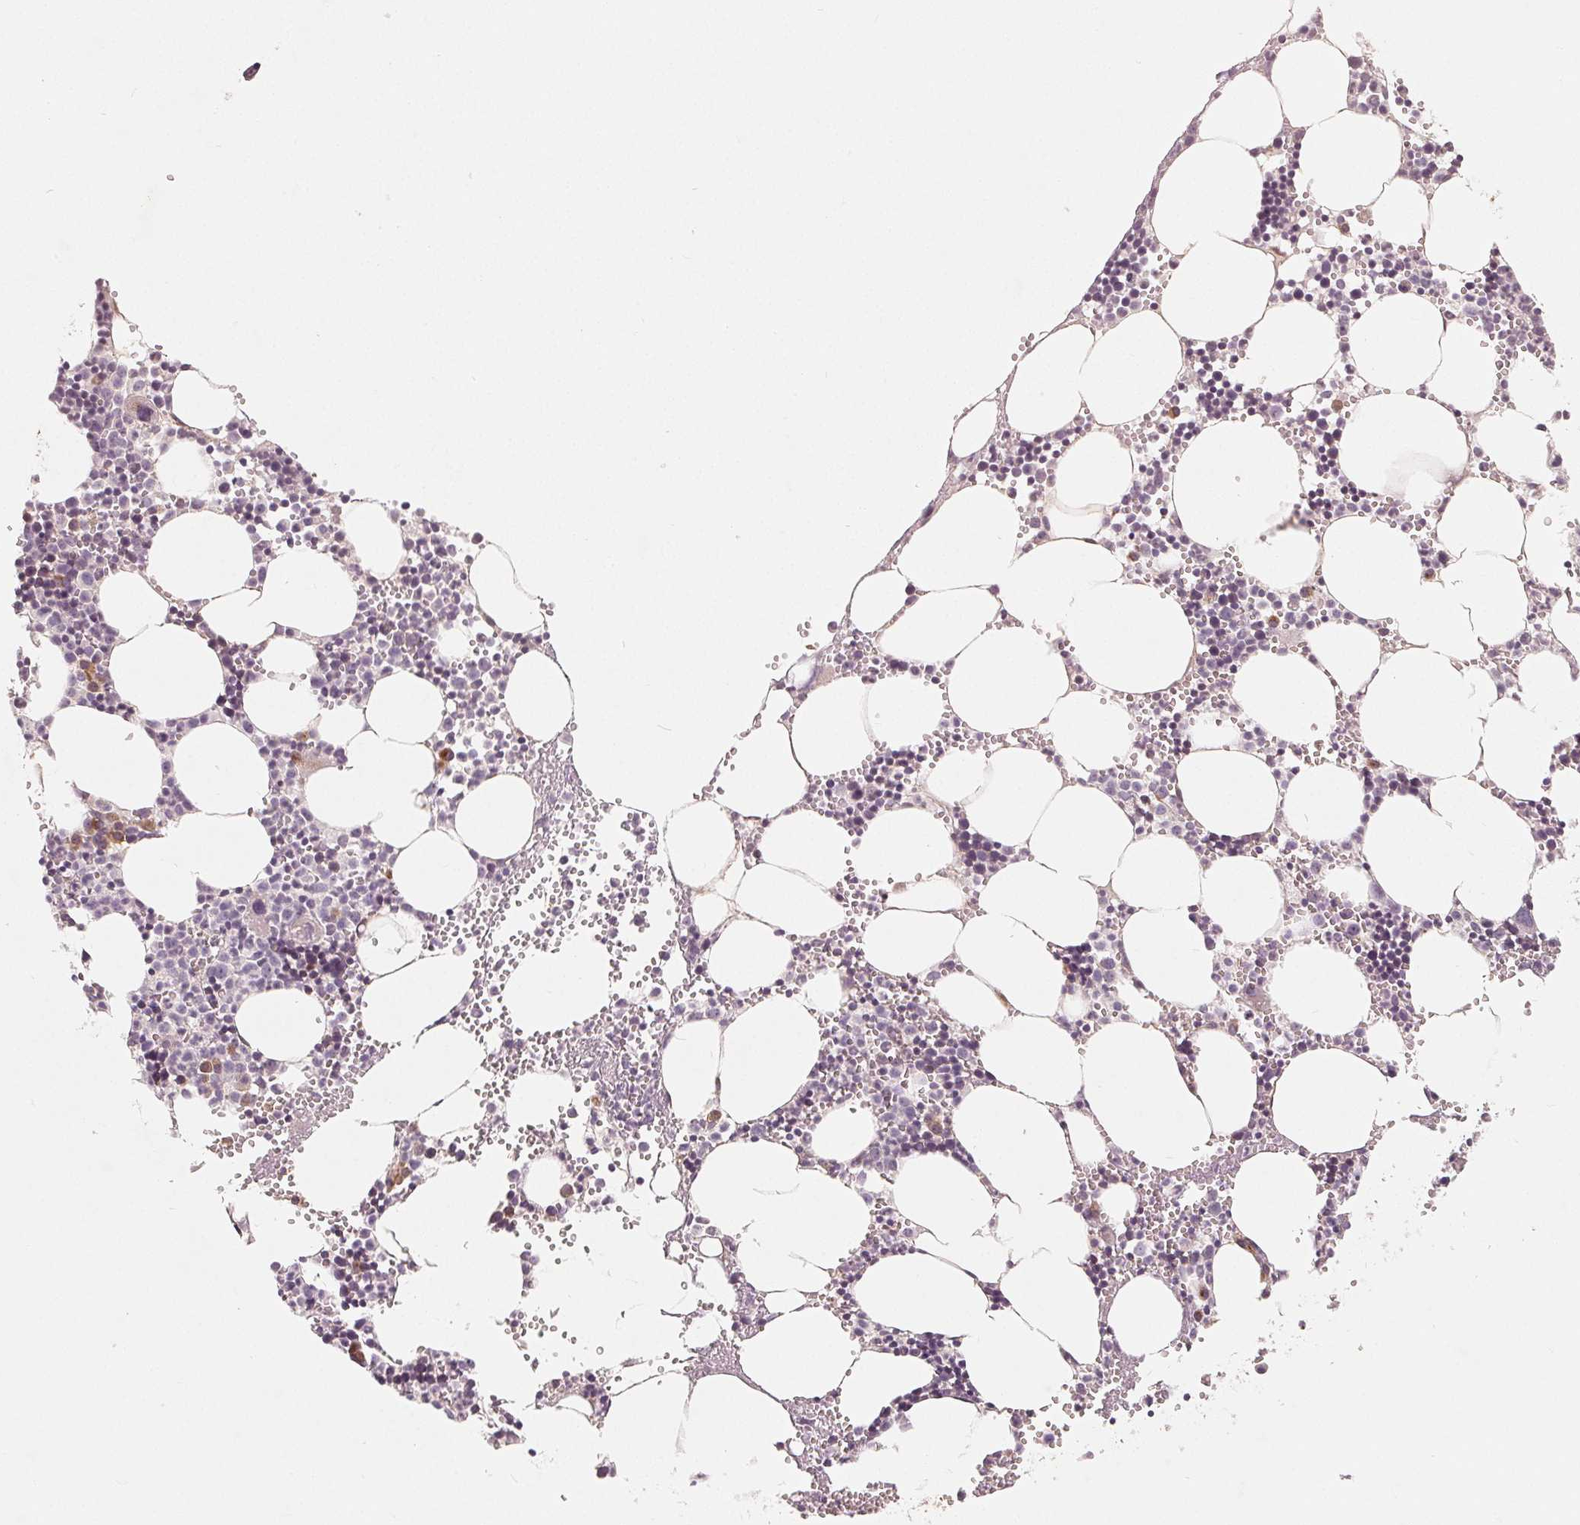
{"staining": {"intensity": "moderate", "quantity": "<25%", "location": "cytoplasmic/membranous"}, "tissue": "bone marrow", "cell_type": "Hematopoietic cells", "image_type": "normal", "snomed": [{"axis": "morphology", "description": "Normal tissue, NOS"}, {"axis": "topography", "description": "Bone marrow"}], "caption": "A micrograph showing moderate cytoplasmic/membranous expression in about <25% of hematopoietic cells in normal bone marrow, as visualized by brown immunohistochemical staining.", "gene": "TMSB15B", "patient": {"sex": "male", "age": 89}}